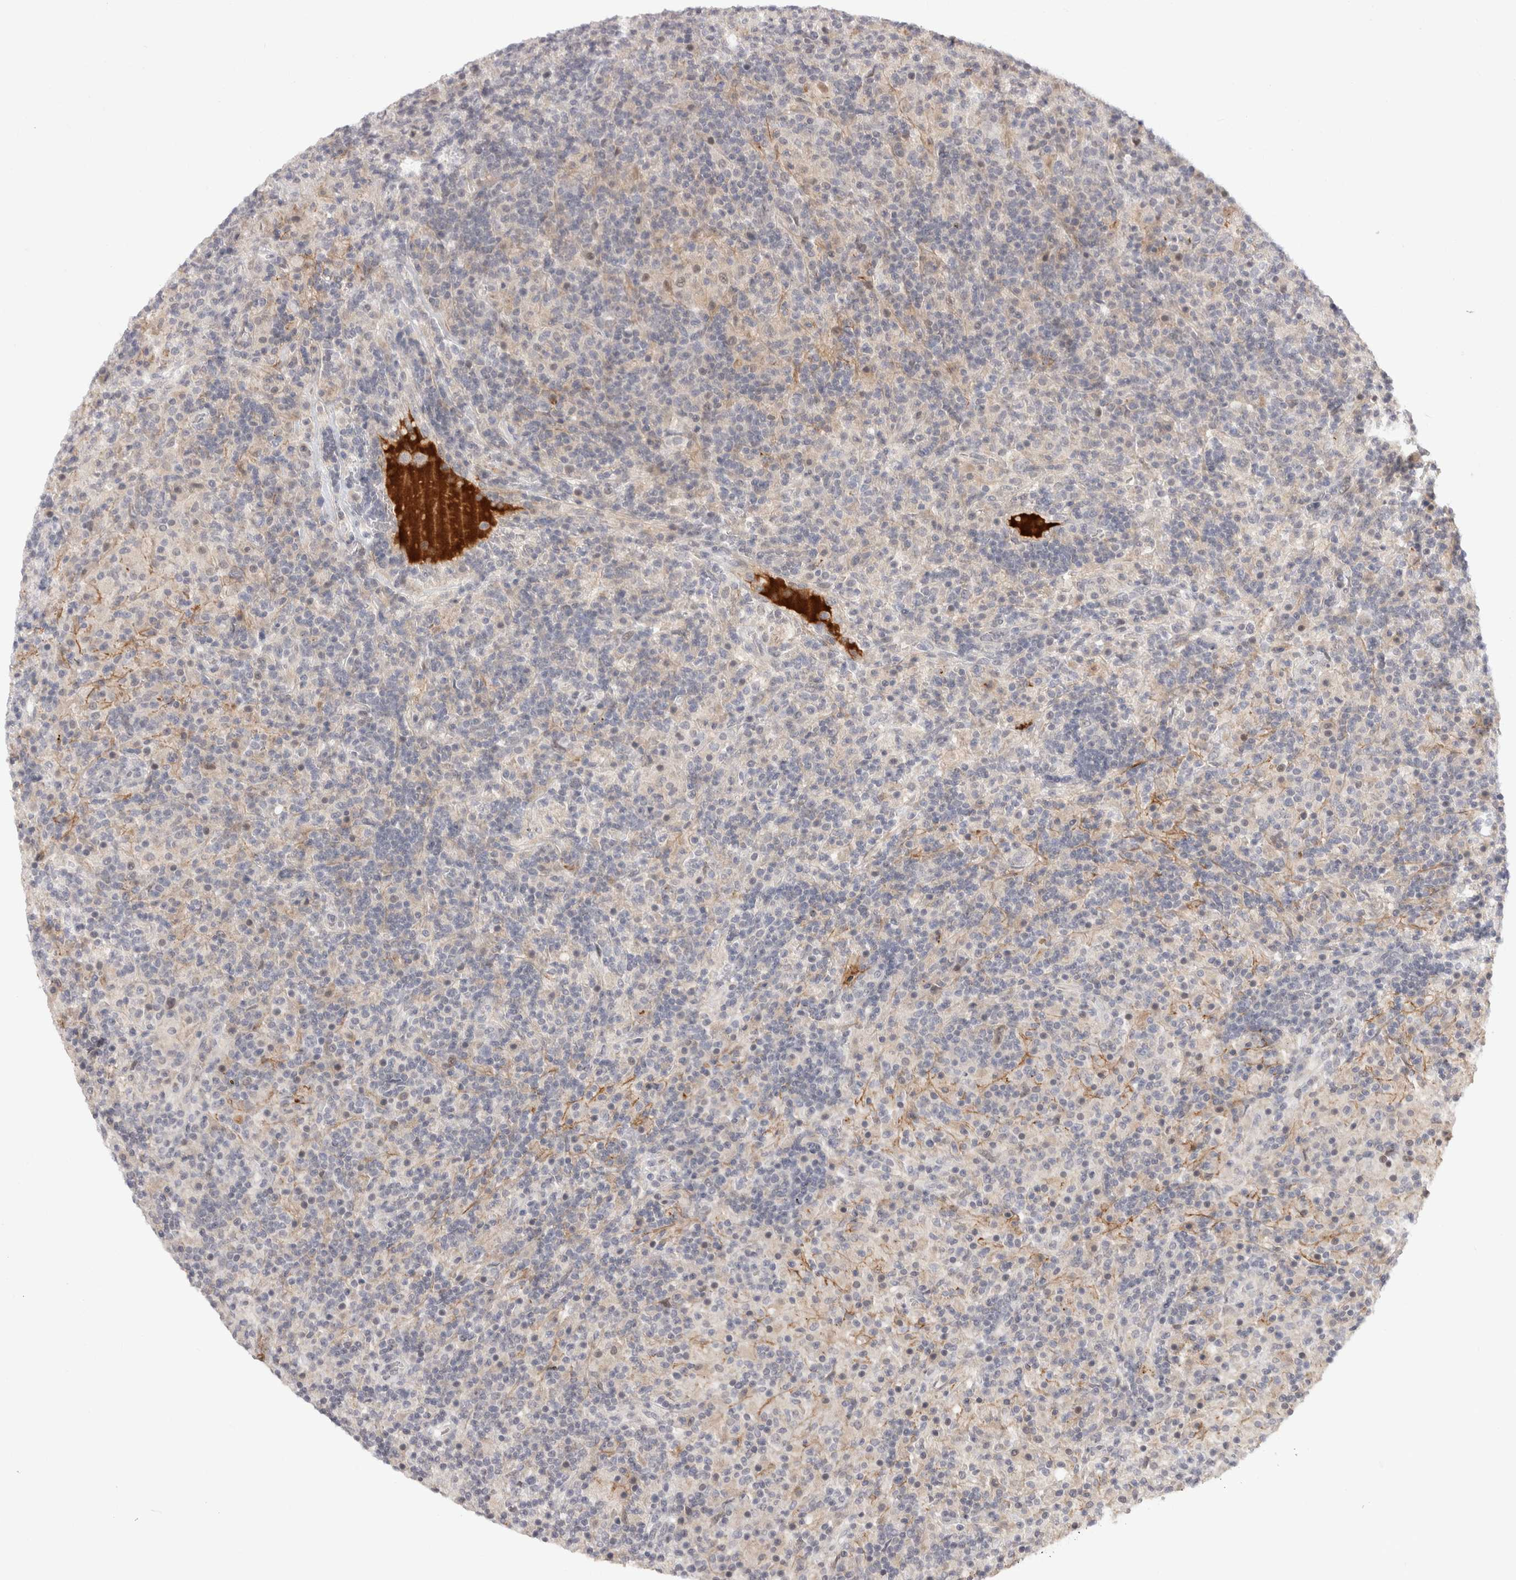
{"staining": {"intensity": "negative", "quantity": "none", "location": "none"}, "tissue": "lymphoma", "cell_type": "Tumor cells", "image_type": "cancer", "snomed": [{"axis": "morphology", "description": "Hodgkin's disease, NOS"}, {"axis": "topography", "description": "Lymph node"}], "caption": "An immunohistochemistry photomicrograph of Hodgkin's disease is shown. There is no staining in tumor cells of Hodgkin's disease.", "gene": "ZNF318", "patient": {"sex": "male", "age": 70}}